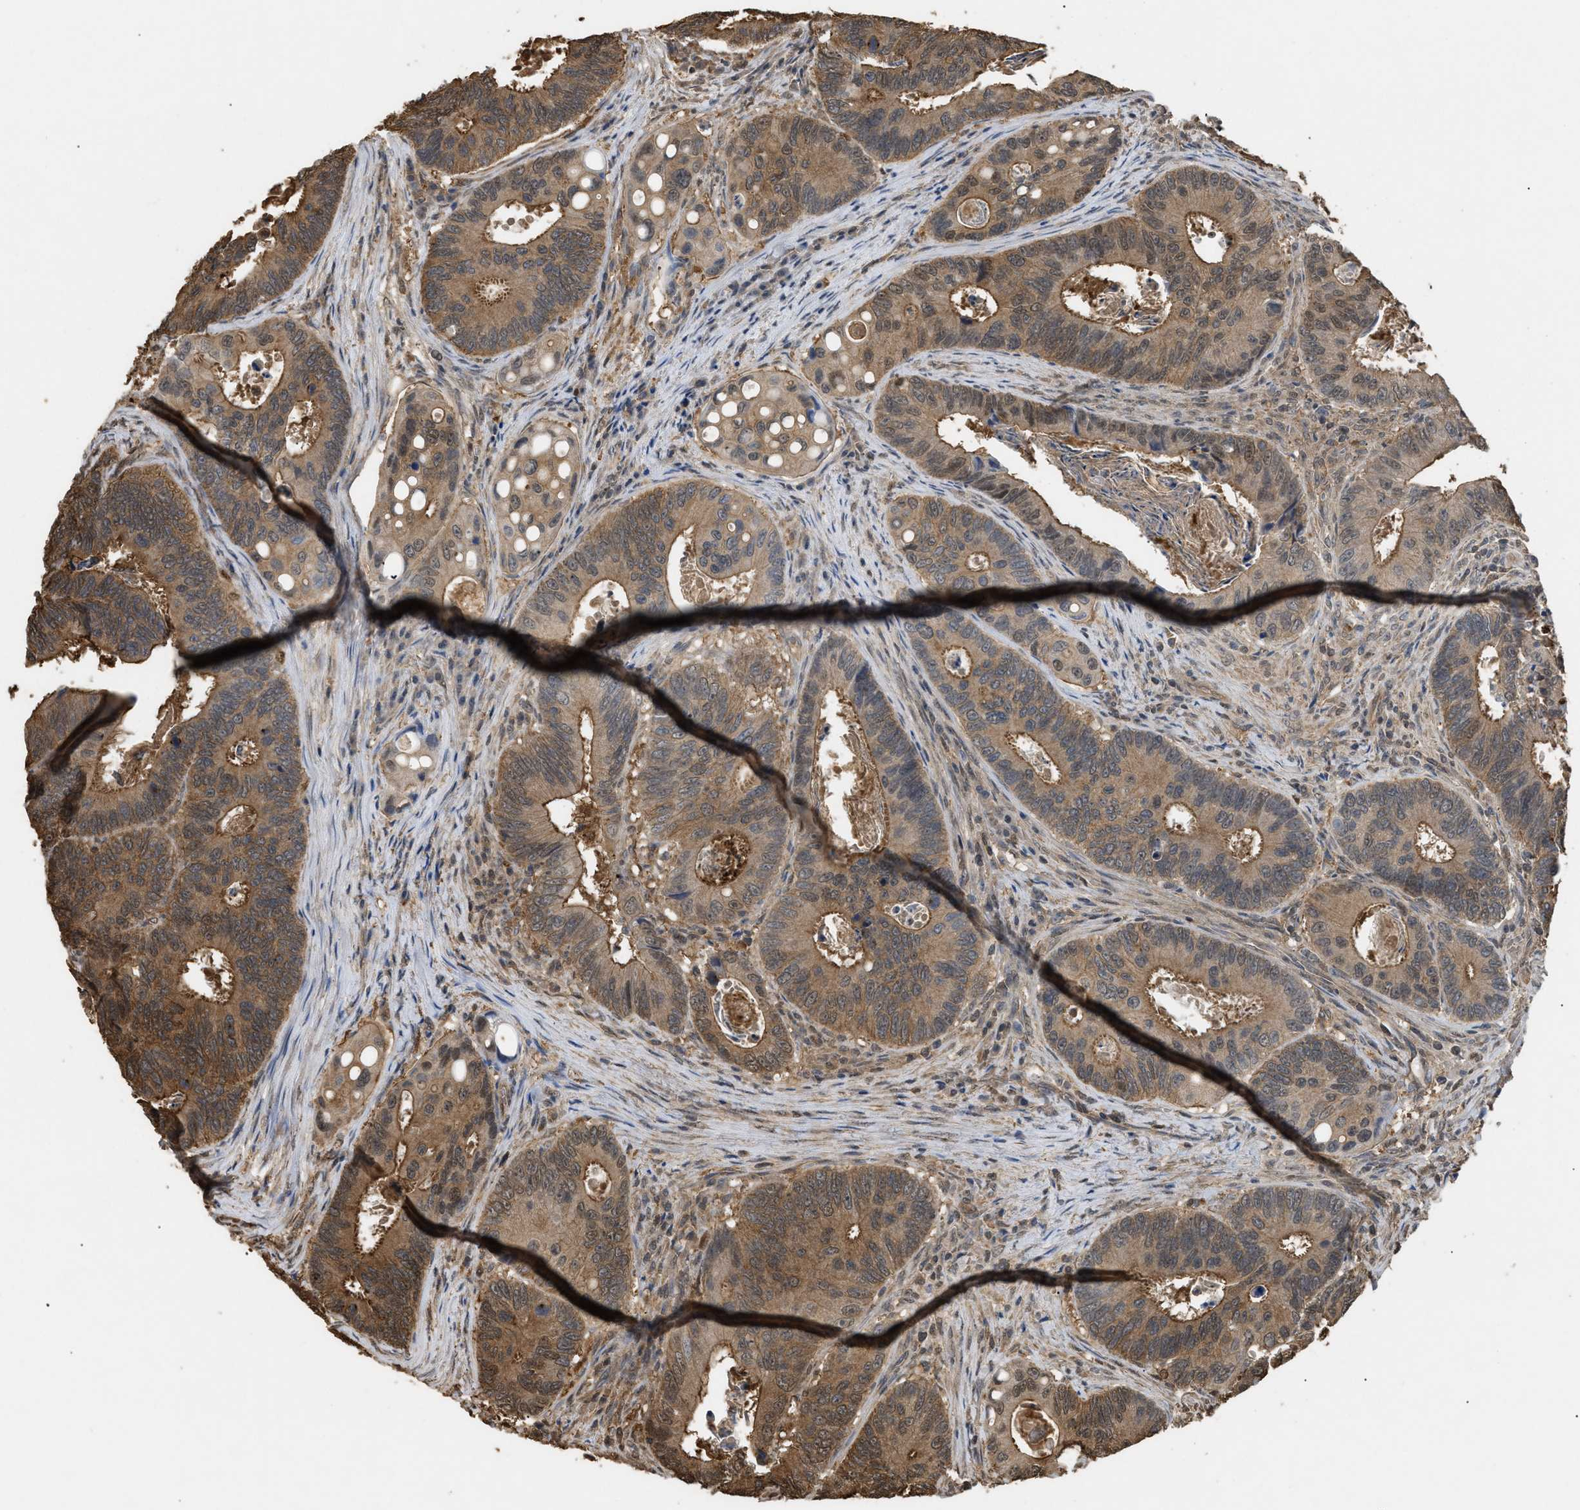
{"staining": {"intensity": "moderate", "quantity": ">75%", "location": "cytoplasmic/membranous"}, "tissue": "colorectal cancer", "cell_type": "Tumor cells", "image_type": "cancer", "snomed": [{"axis": "morphology", "description": "Inflammation, NOS"}, {"axis": "morphology", "description": "Adenocarcinoma, NOS"}, {"axis": "topography", "description": "Colon"}], "caption": "Human colorectal cancer stained with a protein marker shows moderate staining in tumor cells.", "gene": "CALM1", "patient": {"sex": "male", "age": 72}}